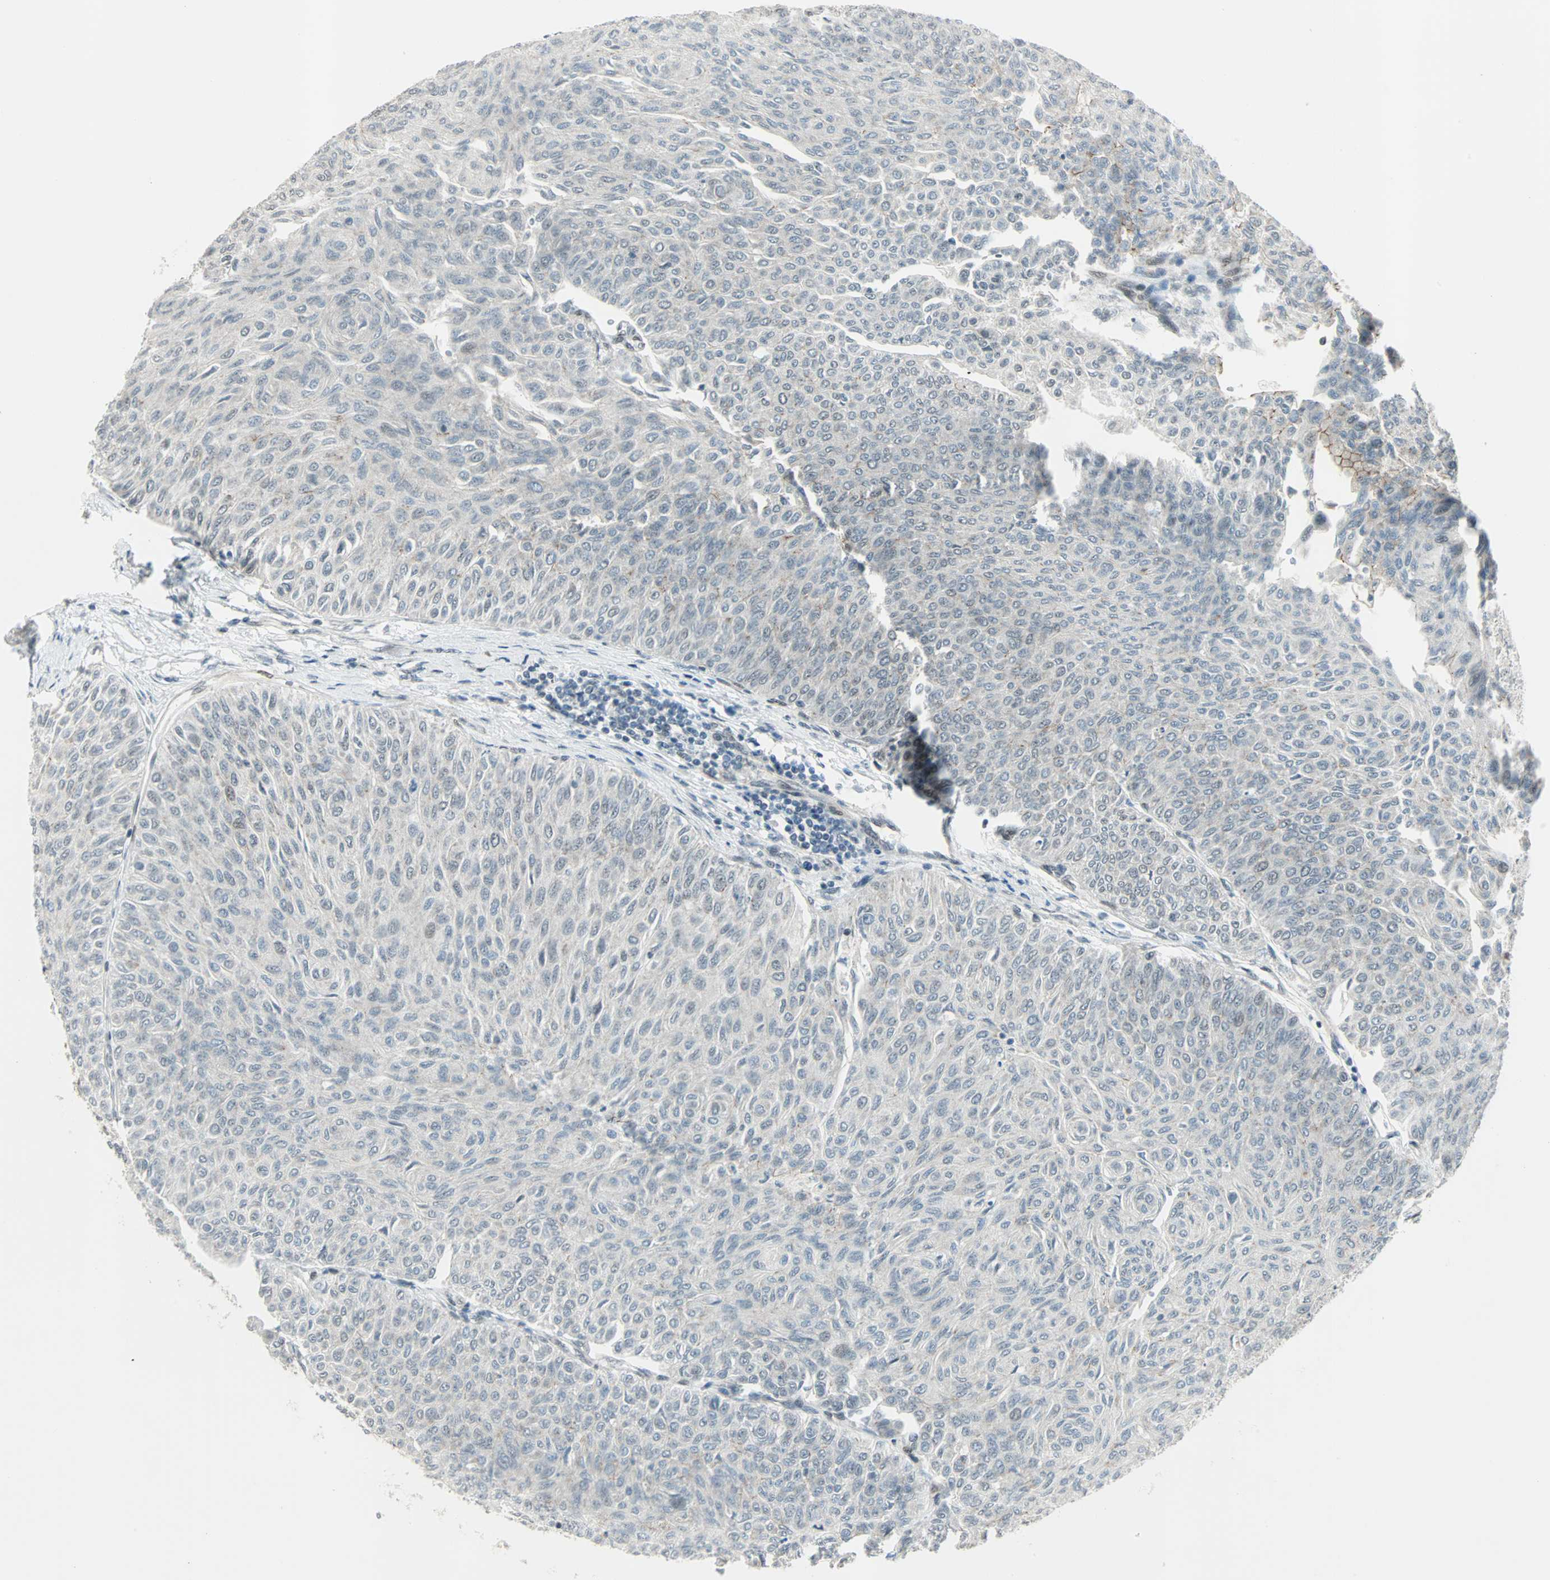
{"staining": {"intensity": "weak", "quantity": "<25%", "location": "cytoplasmic/membranous"}, "tissue": "urothelial cancer", "cell_type": "Tumor cells", "image_type": "cancer", "snomed": [{"axis": "morphology", "description": "Urothelial carcinoma, Low grade"}, {"axis": "topography", "description": "Urinary bladder"}], "caption": "Protein analysis of low-grade urothelial carcinoma exhibits no significant staining in tumor cells.", "gene": "CBX4", "patient": {"sex": "male", "age": 78}}